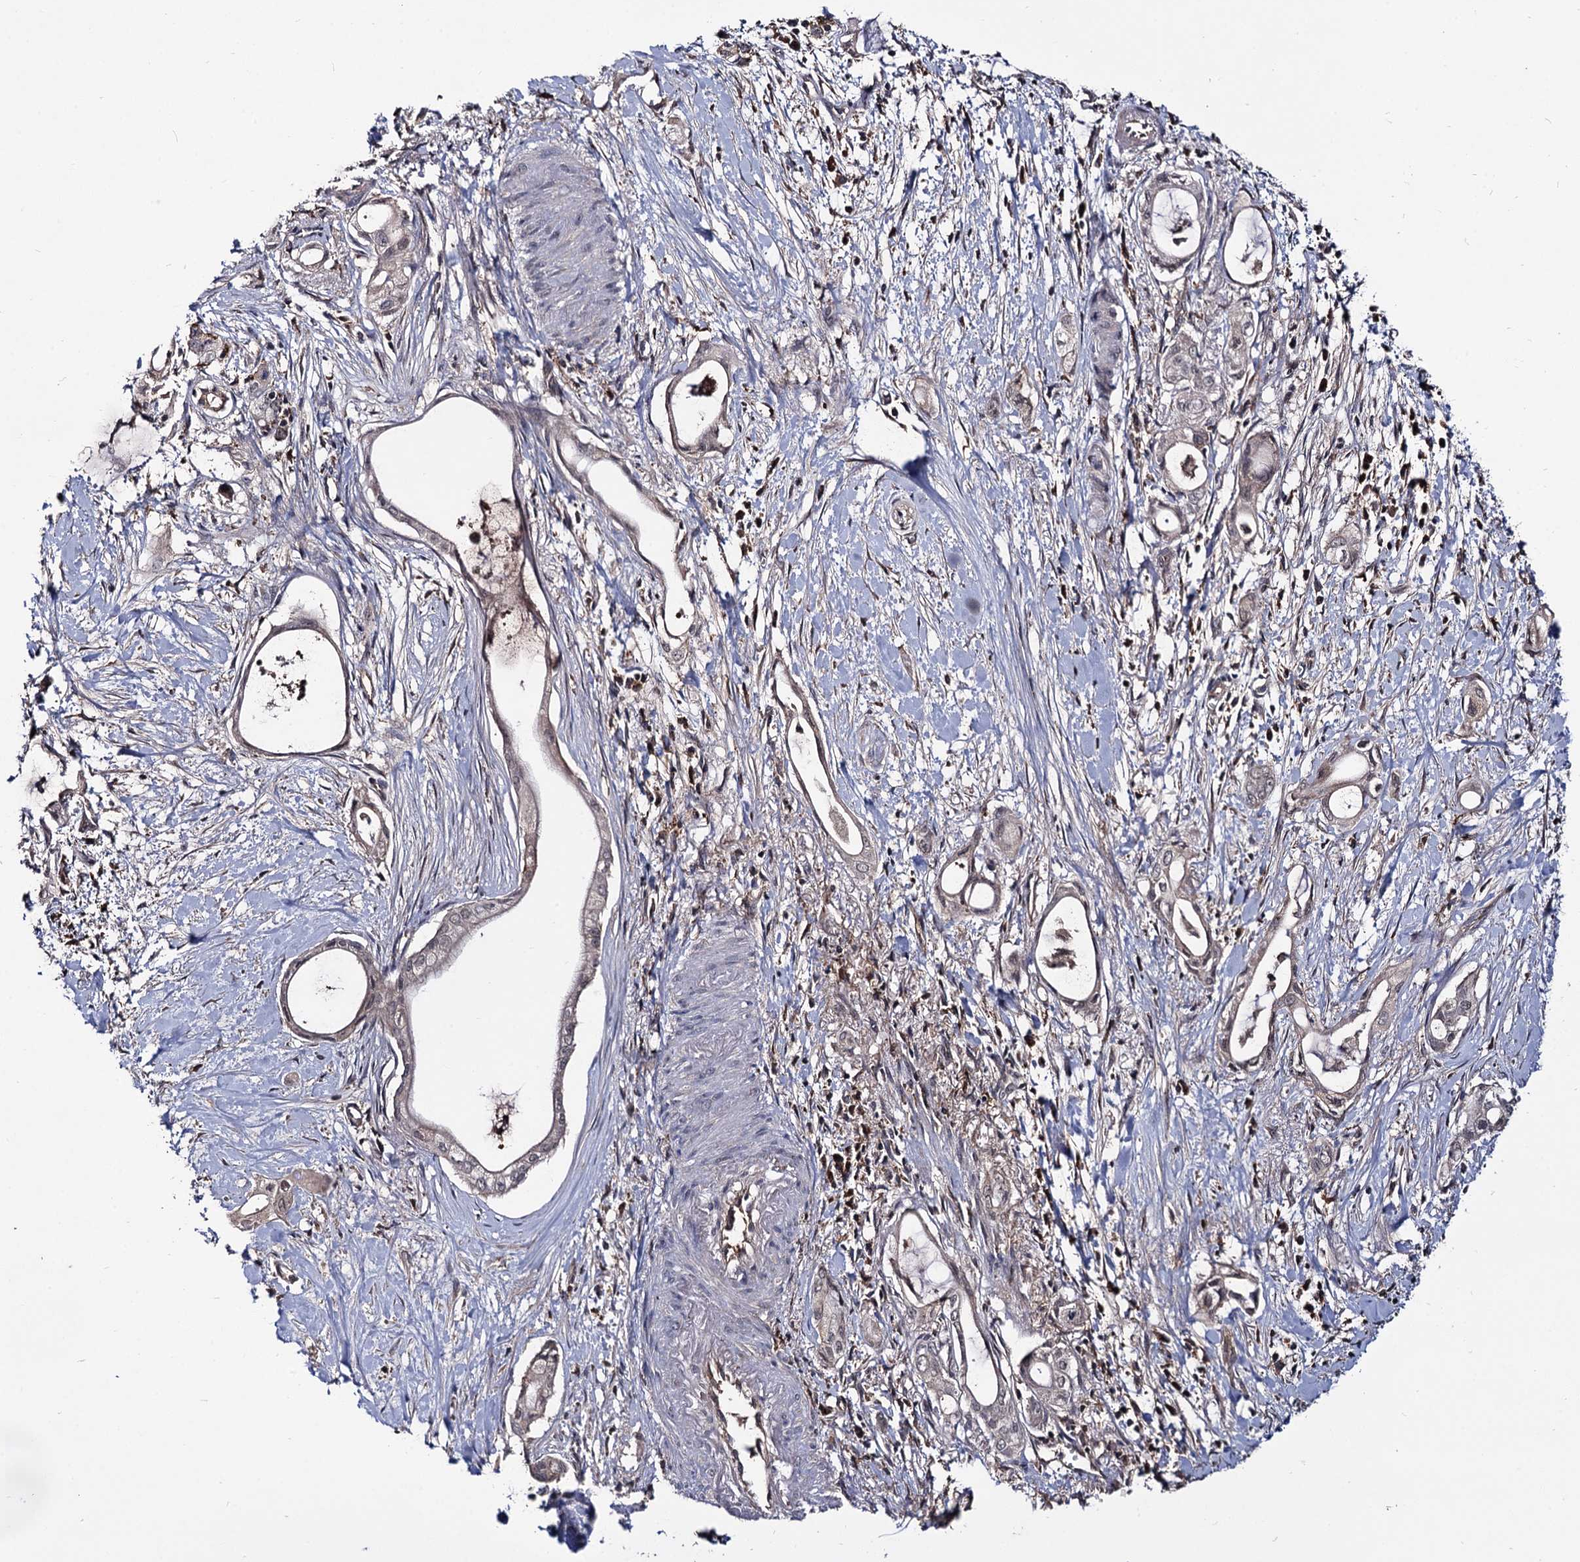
{"staining": {"intensity": "weak", "quantity": "25%-75%", "location": "cytoplasmic/membranous"}, "tissue": "pancreatic cancer", "cell_type": "Tumor cells", "image_type": "cancer", "snomed": [{"axis": "morphology", "description": "Adenocarcinoma, NOS"}, {"axis": "topography", "description": "Pancreas"}], "caption": "Tumor cells show weak cytoplasmic/membranous expression in about 25%-75% of cells in pancreatic cancer.", "gene": "MICAL2", "patient": {"sex": "male", "age": 72}}